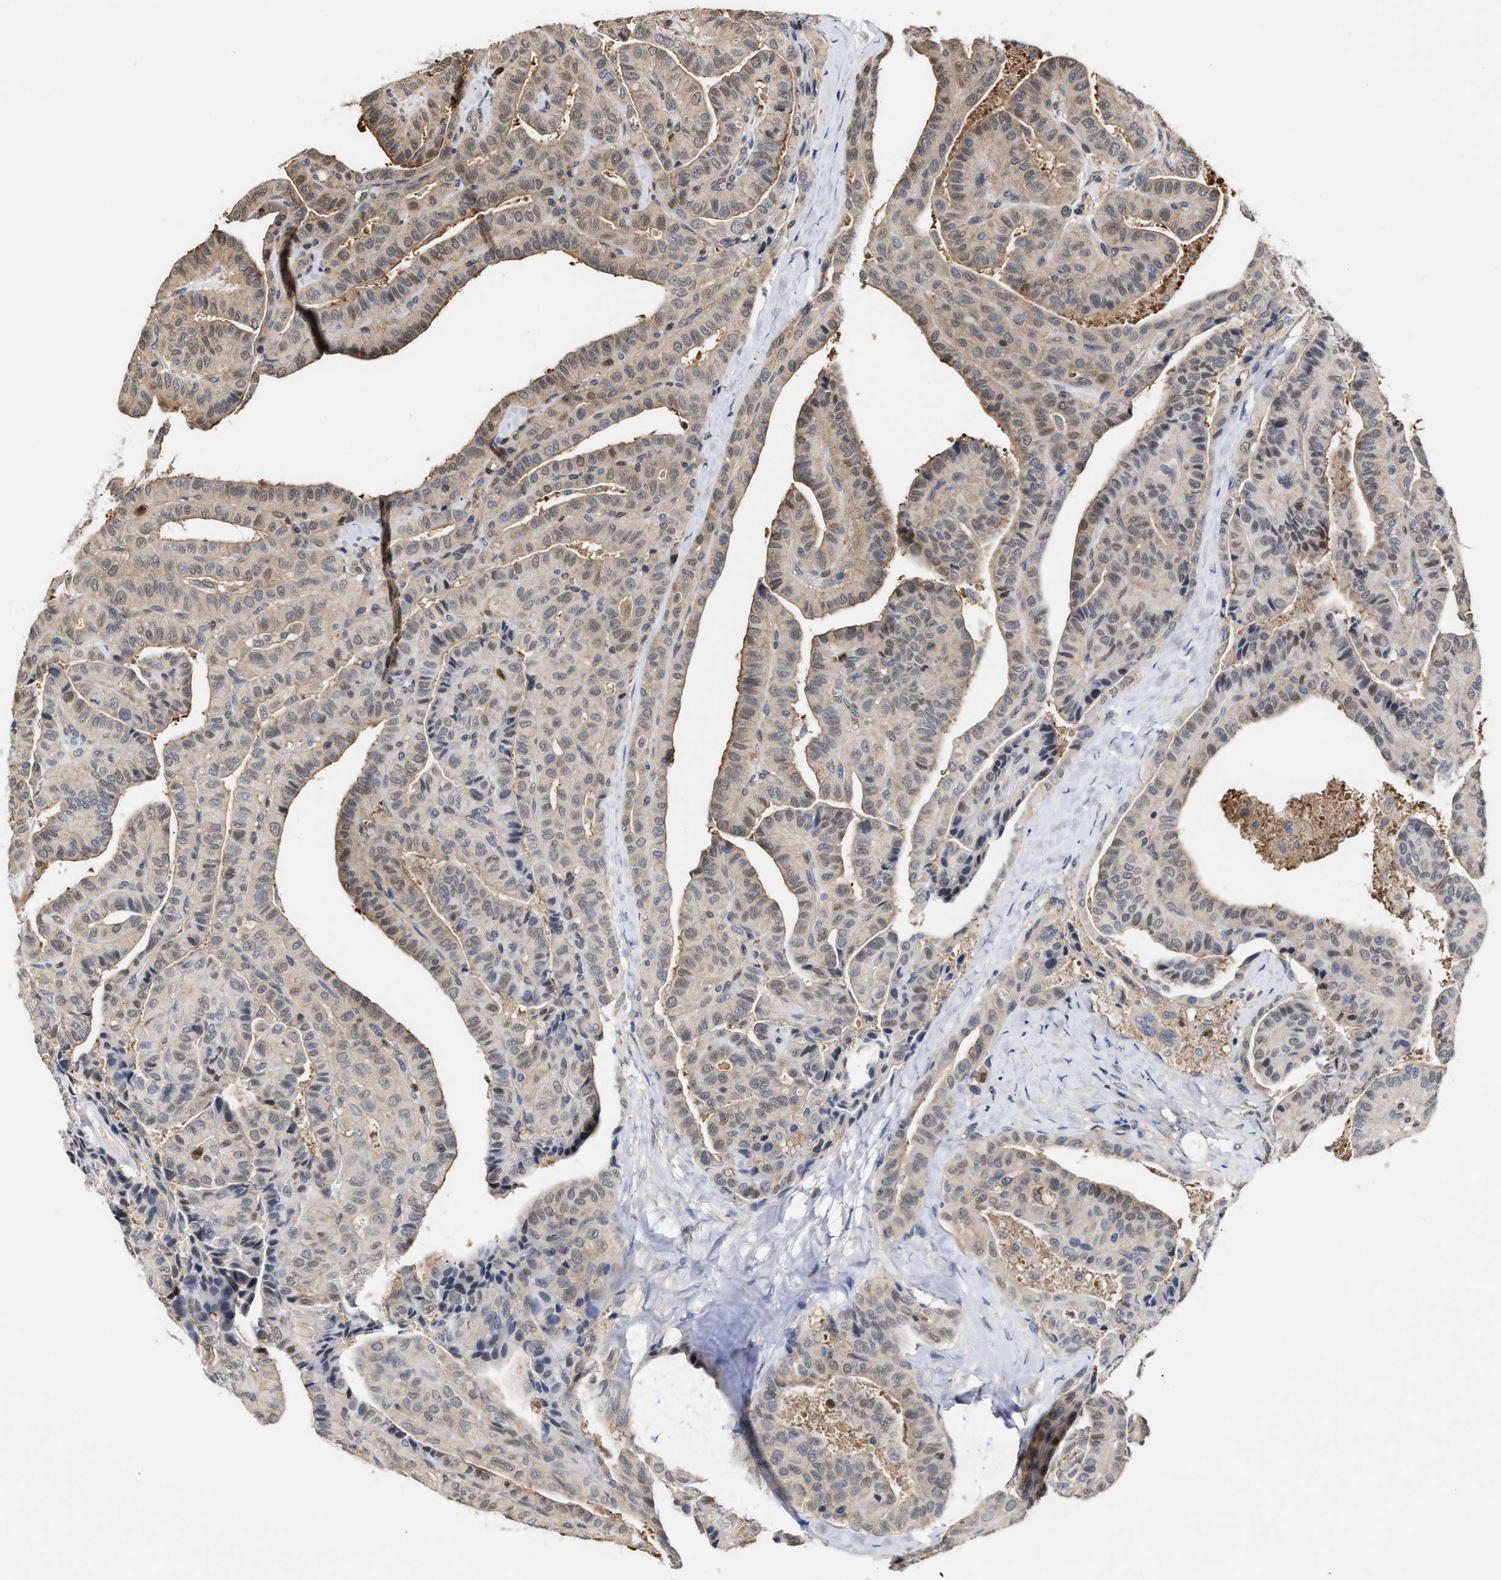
{"staining": {"intensity": "weak", "quantity": "25%-75%", "location": "cytoplasmic/membranous"}, "tissue": "thyroid cancer", "cell_type": "Tumor cells", "image_type": "cancer", "snomed": [{"axis": "morphology", "description": "Papillary adenocarcinoma, NOS"}, {"axis": "topography", "description": "Thyroid gland"}], "caption": "Protein staining of thyroid cancer (papillary adenocarcinoma) tissue demonstrates weak cytoplasmic/membranous positivity in about 25%-75% of tumor cells. (Stains: DAB (3,3'-diaminobenzidine) in brown, nuclei in blue, Microscopy: brightfield microscopy at high magnification).", "gene": "KLHDC1", "patient": {"sex": "male", "age": 77}}